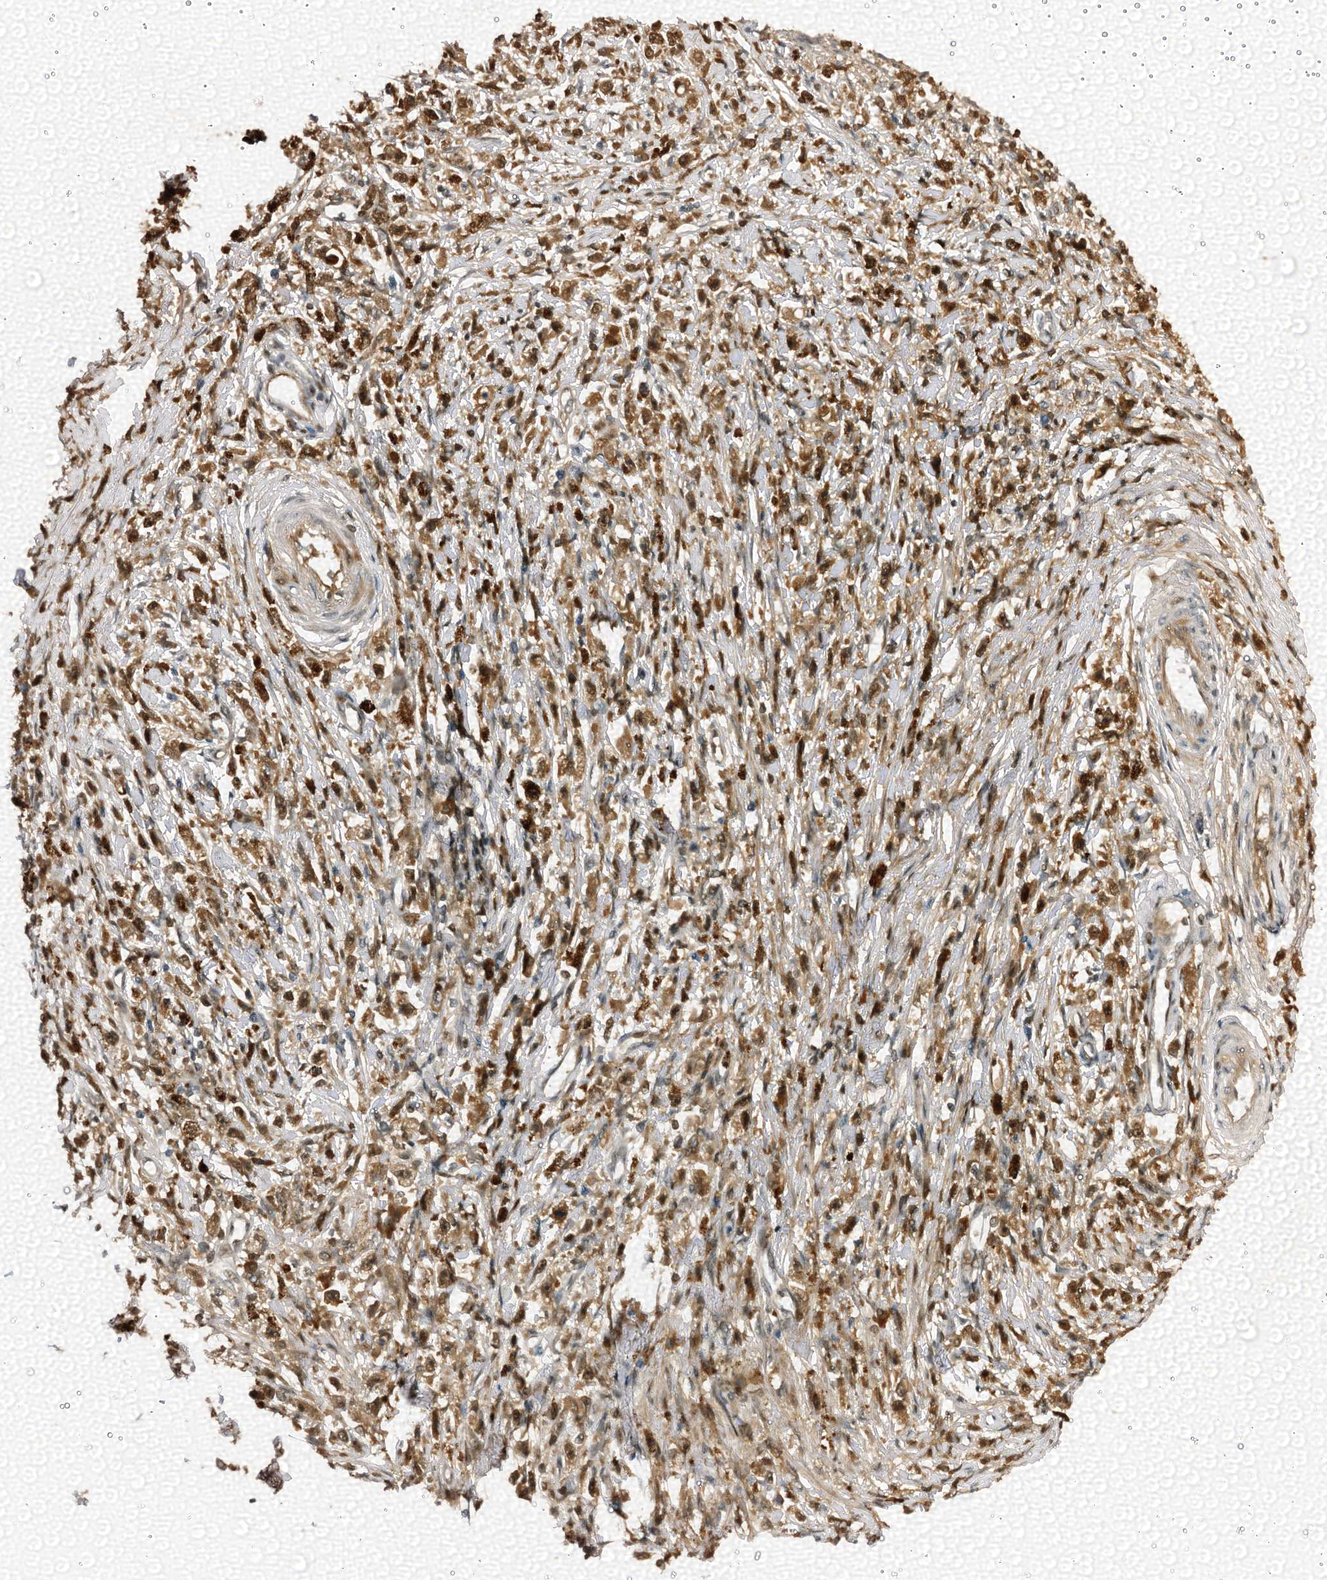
{"staining": {"intensity": "moderate", "quantity": ">75%", "location": "cytoplasmic/membranous,nuclear"}, "tissue": "stomach cancer", "cell_type": "Tumor cells", "image_type": "cancer", "snomed": [{"axis": "morphology", "description": "Adenocarcinoma, NOS"}, {"axis": "topography", "description": "Stomach"}], "caption": "Stomach cancer tissue exhibits moderate cytoplasmic/membranous and nuclear expression in about >75% of tumor cells, visualized by immunohistochemistry.", "gene": "TRAPPC4", "patient": {"sex": "female", "age": 59}}